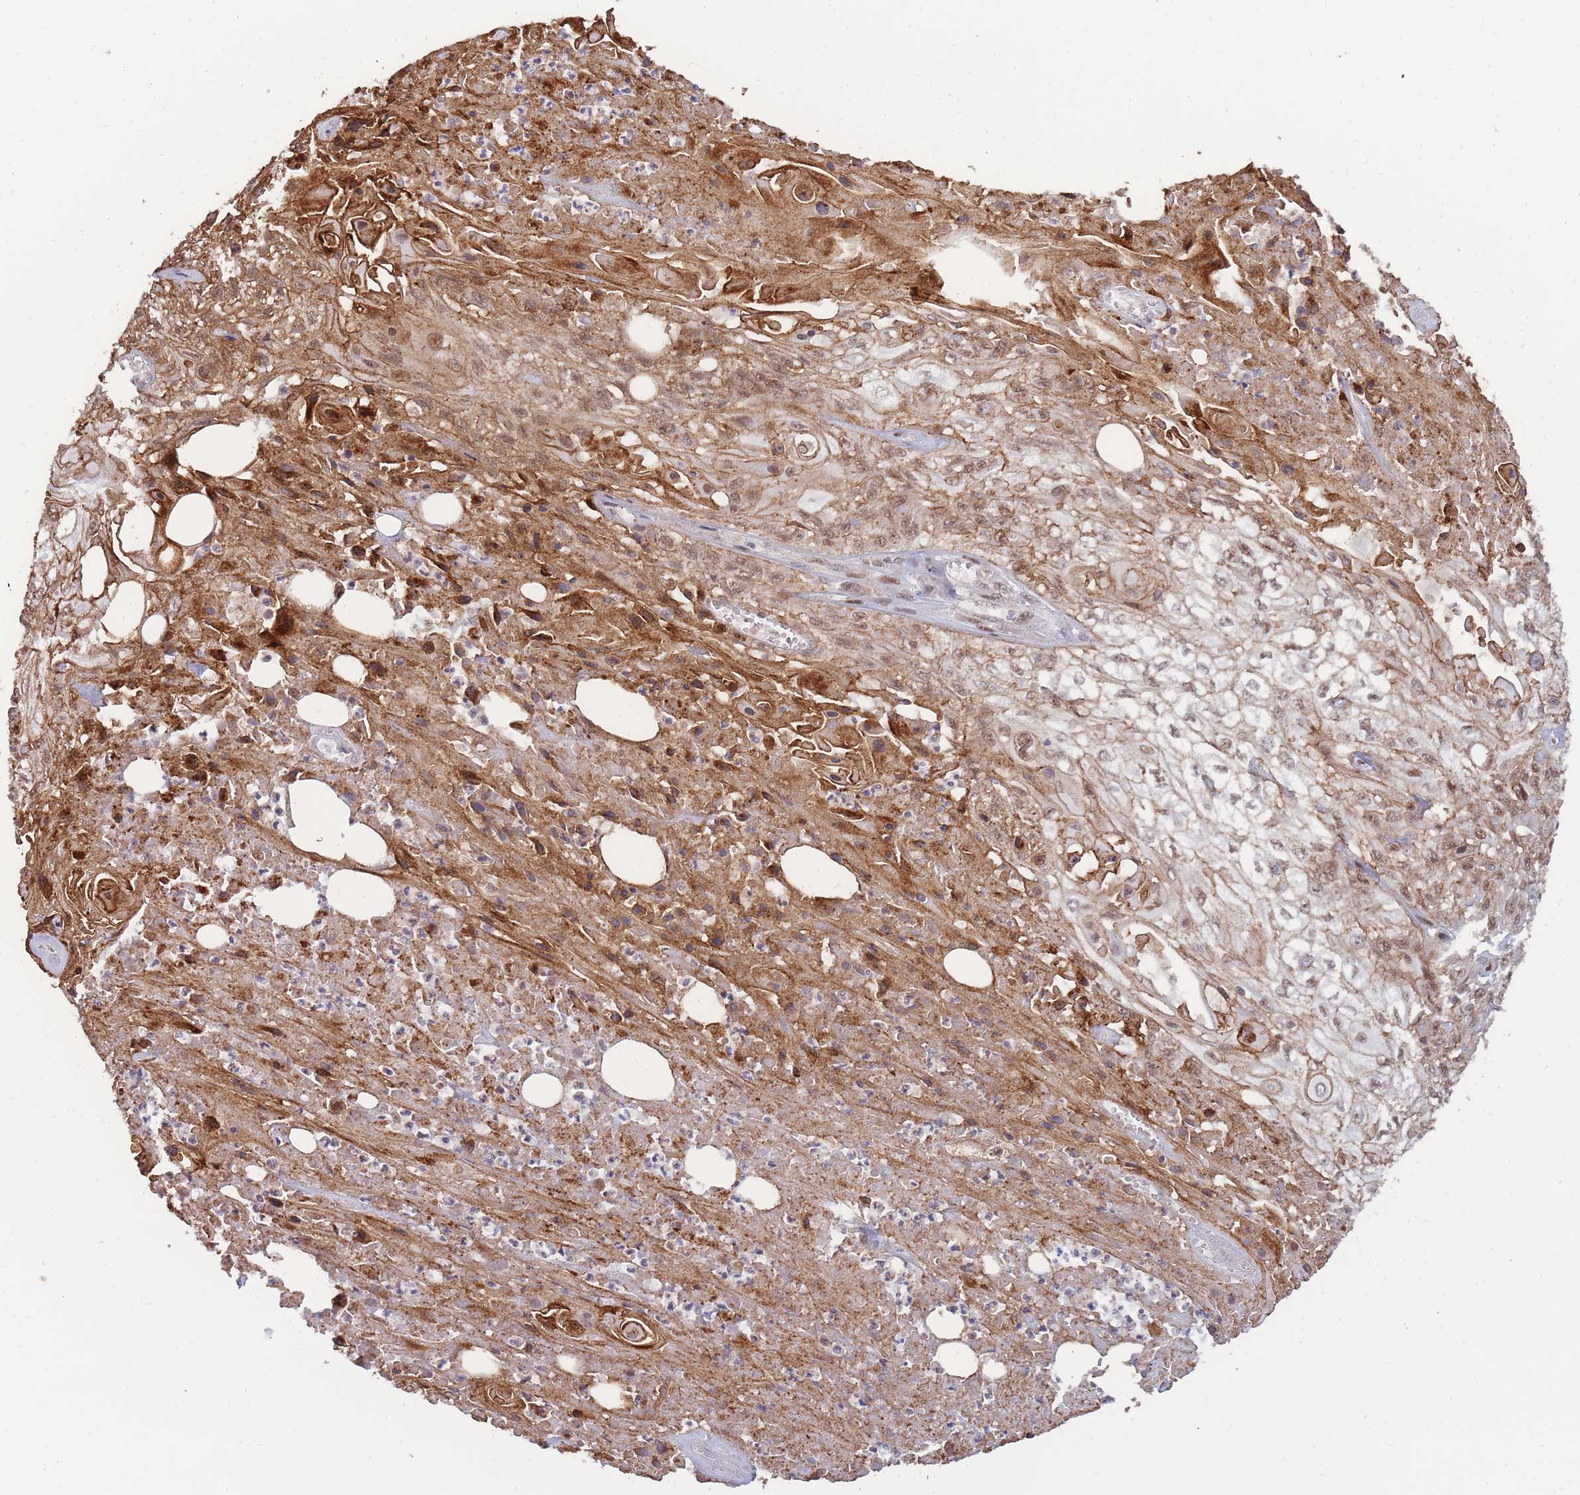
{"staining": {"intensity": "strong", "quantity": ">75%", "location": "cytoplasmic/membranous,nuclear"}, "tissue": "skin cancer", "cell_type": "Tumor cells", "image_type": "cancer", "snomed": [{"axis": "morphology", "description": "Squamous cell carcinoma, NOS"}, {"axis": "morphology", "description": "Squamous cell carcinoma, metastatic, NOS"}, {"axis": "topography", "description": "Skin"}, {"axis": "topography", "description": "Lymph node"}], "caption": "High-magnification brightfield microscopy of skin cancer stained with DAB (brown) and counterstained with hematoxylin (blue). tumor cells exhibit strong cytoplasmic/membranous and nuclear positivity is seen in about>75% of cells.", "gene": "BOD1L1", "patient": {"sex": "male", "age": 75}}